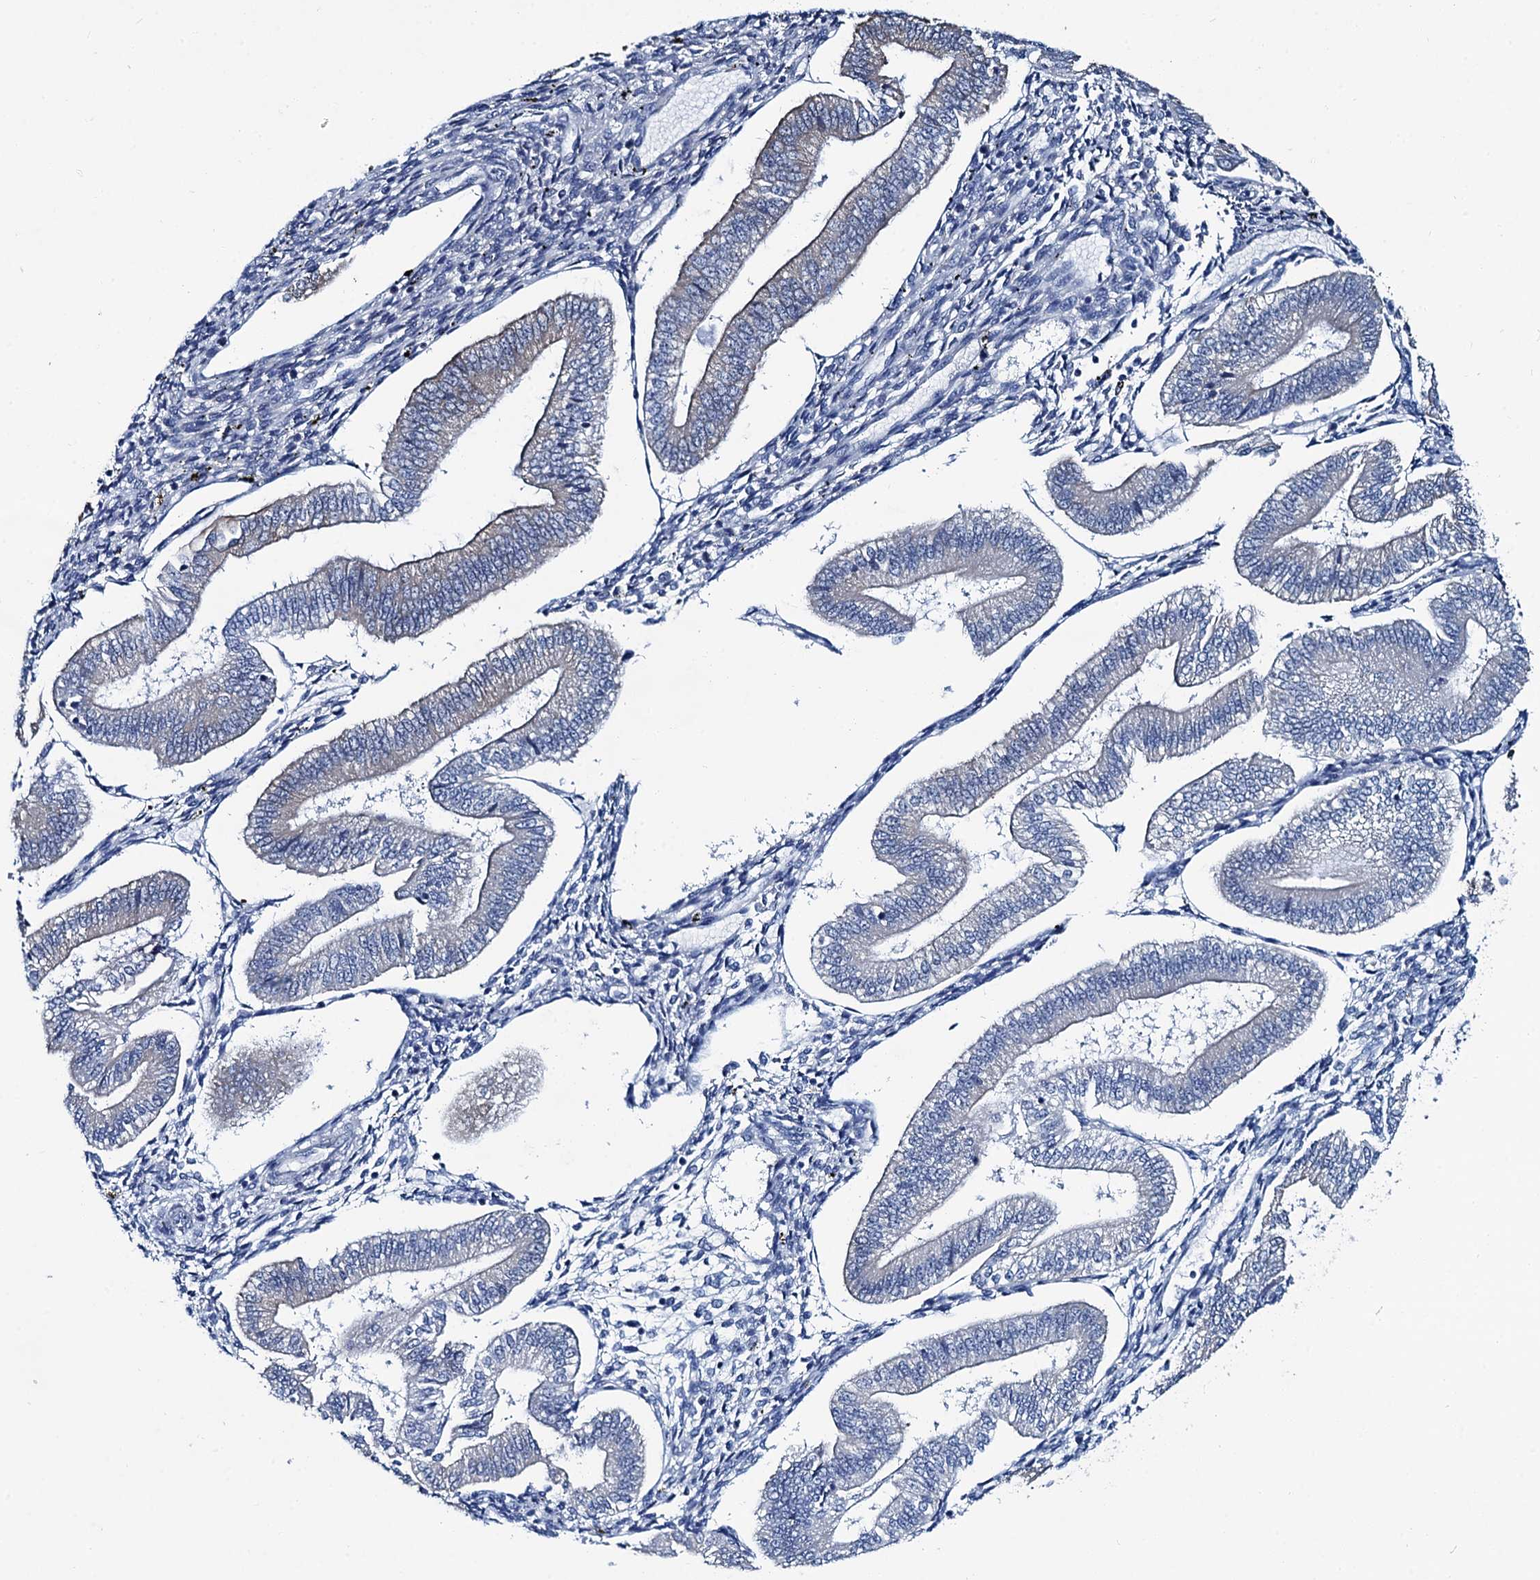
{"staining": {"intensity": "negative", "quantity": "none", "location": "none"}, "tissue": "endometrium", "cell_type": "Cells in endometrial stroma", "image_type": "normal", "snomed": [{"axis": "morphology", "description": "Normal tissue, NOS"}, {"axis": "topography", "description": "Endometrium"}], "caption": "IHC of unremarkable human endometrium displays no positivity in cells in endometrial stroma.", "gene": "MIOX", "patient": {"sex": "female", "age": 34}}